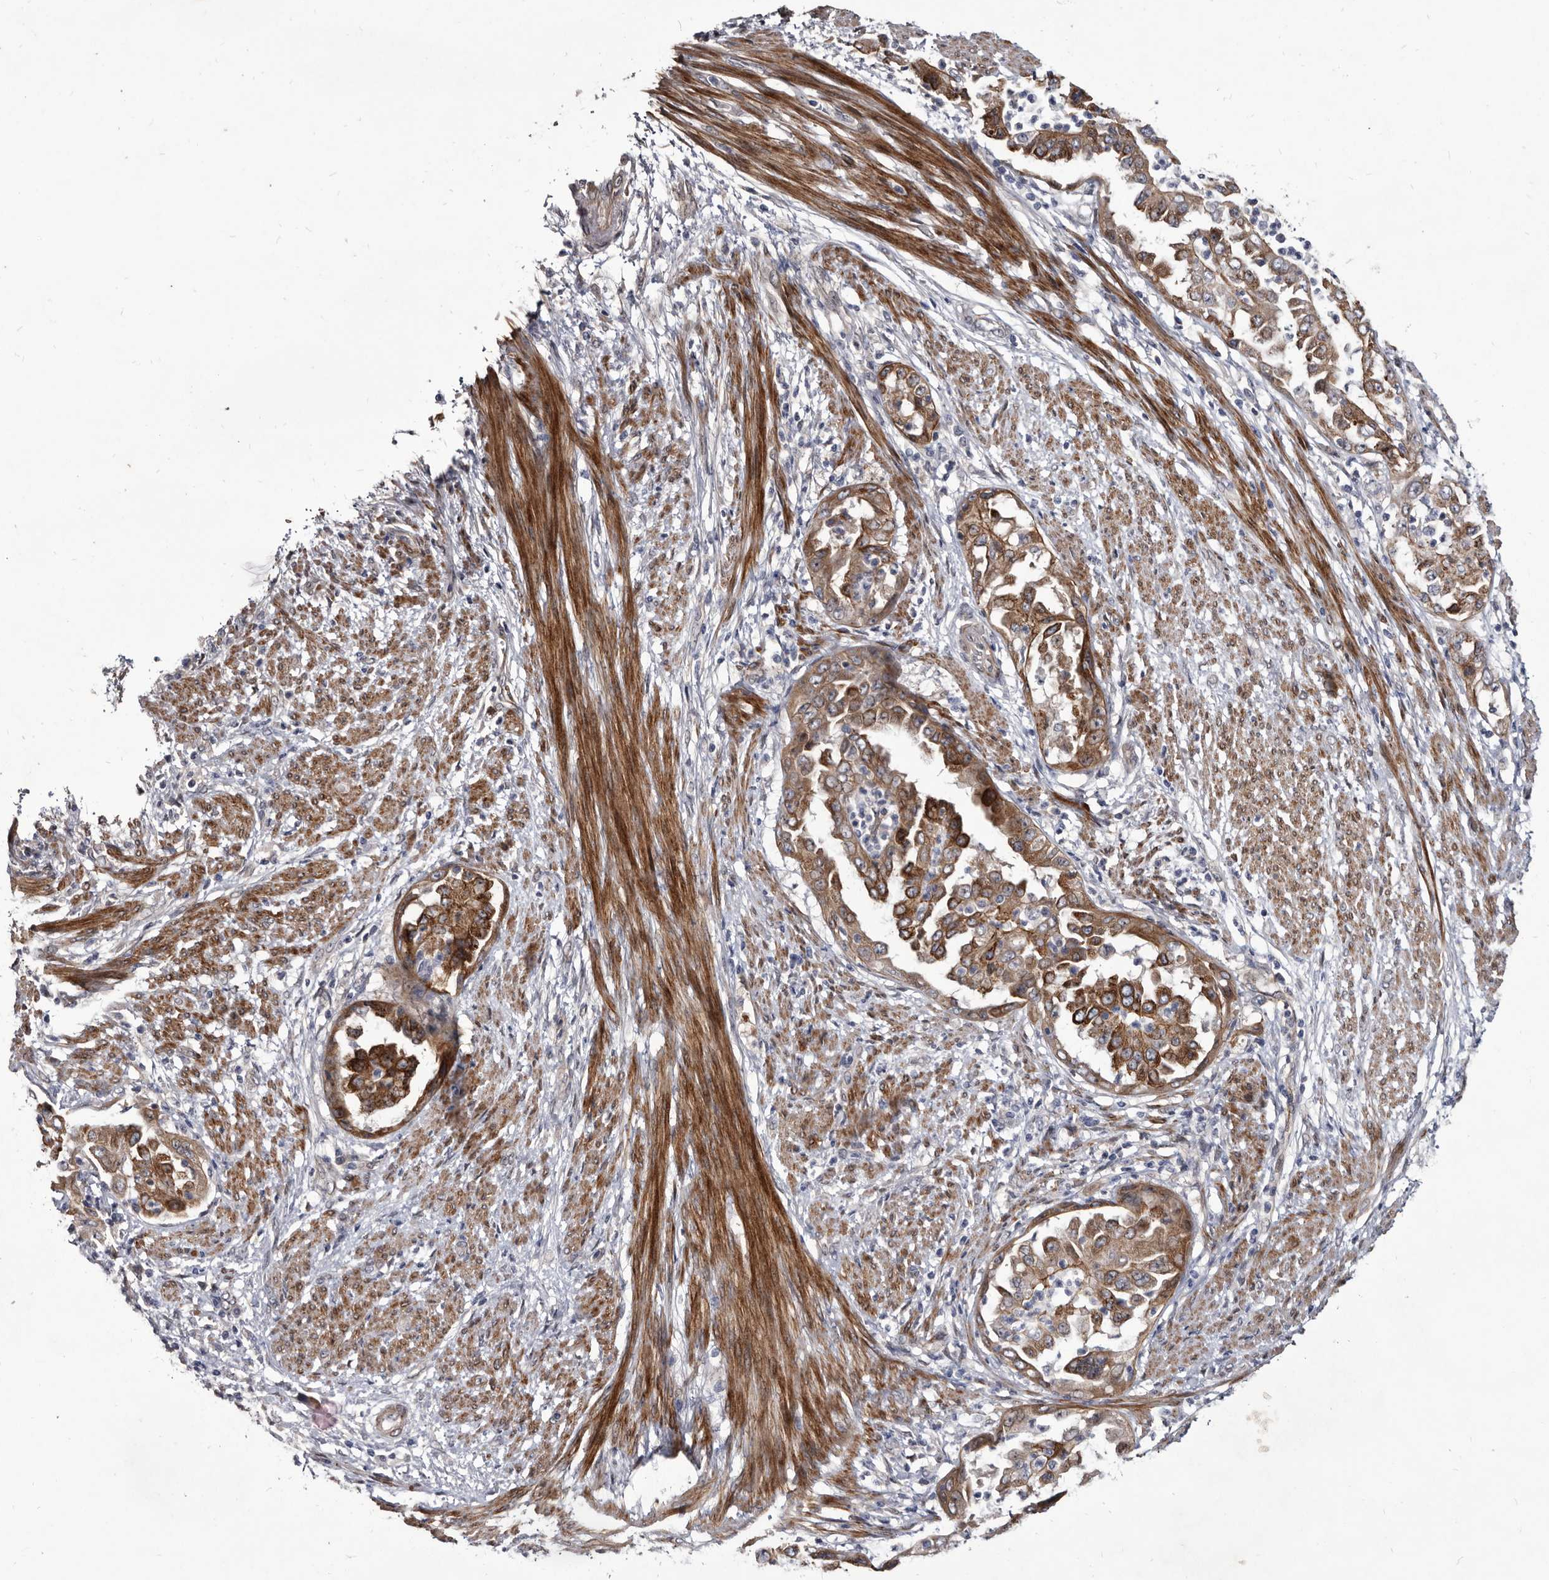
{"staining": {"intensity": "moderate", "quantity": ">75%", "location": "cytoplasmic/membranous"}, "tissue": "endometrial cancer", "cell_type": "Tumor cells", "image_type": "cancer", "snomed": [{"axis": "morphology", "description": "Adenocarcinoma, NOS"}, {"axis": "topography", "description": "Endometrium"}], "caption": "A high-resolution photomicrograph shows IHC staining of adenocarcinoma (endometrial), which exhibits moderate cytoplasmic/membranous staining in about >75% of tumor cells.", "gene": "PROM1", "patient": {"sex": "female", "age": 85}}